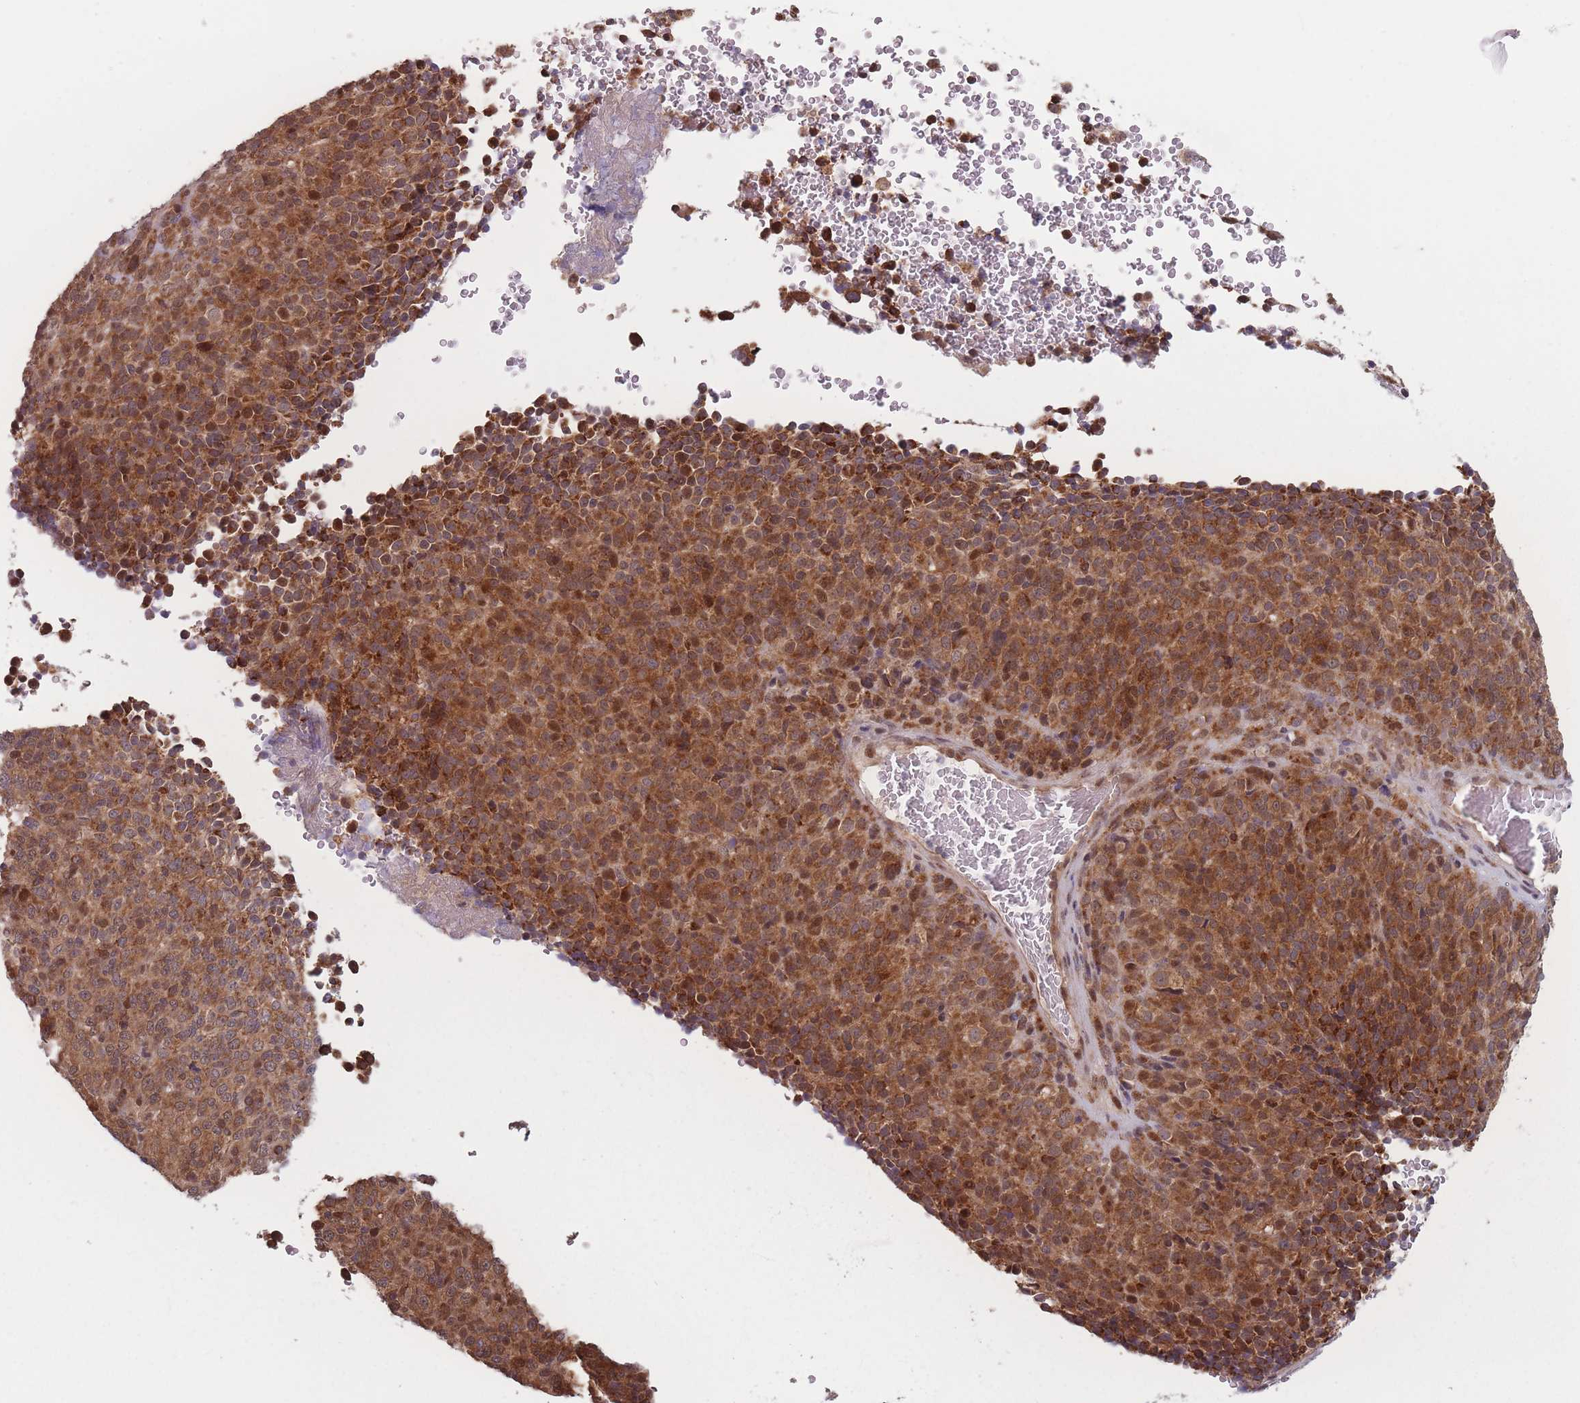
{"staining": {"intensity": "moderate", "quantity": ">75%", "location": "cytoplasmic/membranous,nuclear"}, "tissue": "melanoma", "cell_type": "Tumor cells", "image_type": "cancer", "snomed": [{"axis": "morphology", "description": "Malignant melanoma, Metastatic site"}, {"axis": "topography", "description": "Brain"}], "caption": "Tumor cells demonstrate moderate cytoplasmic/membranous and nuclear expression in approximately >75% of cells in malignant melanoma (metastatic site).", "gene": "RPS18", "patient": {"sex": "female", "age": 56}}